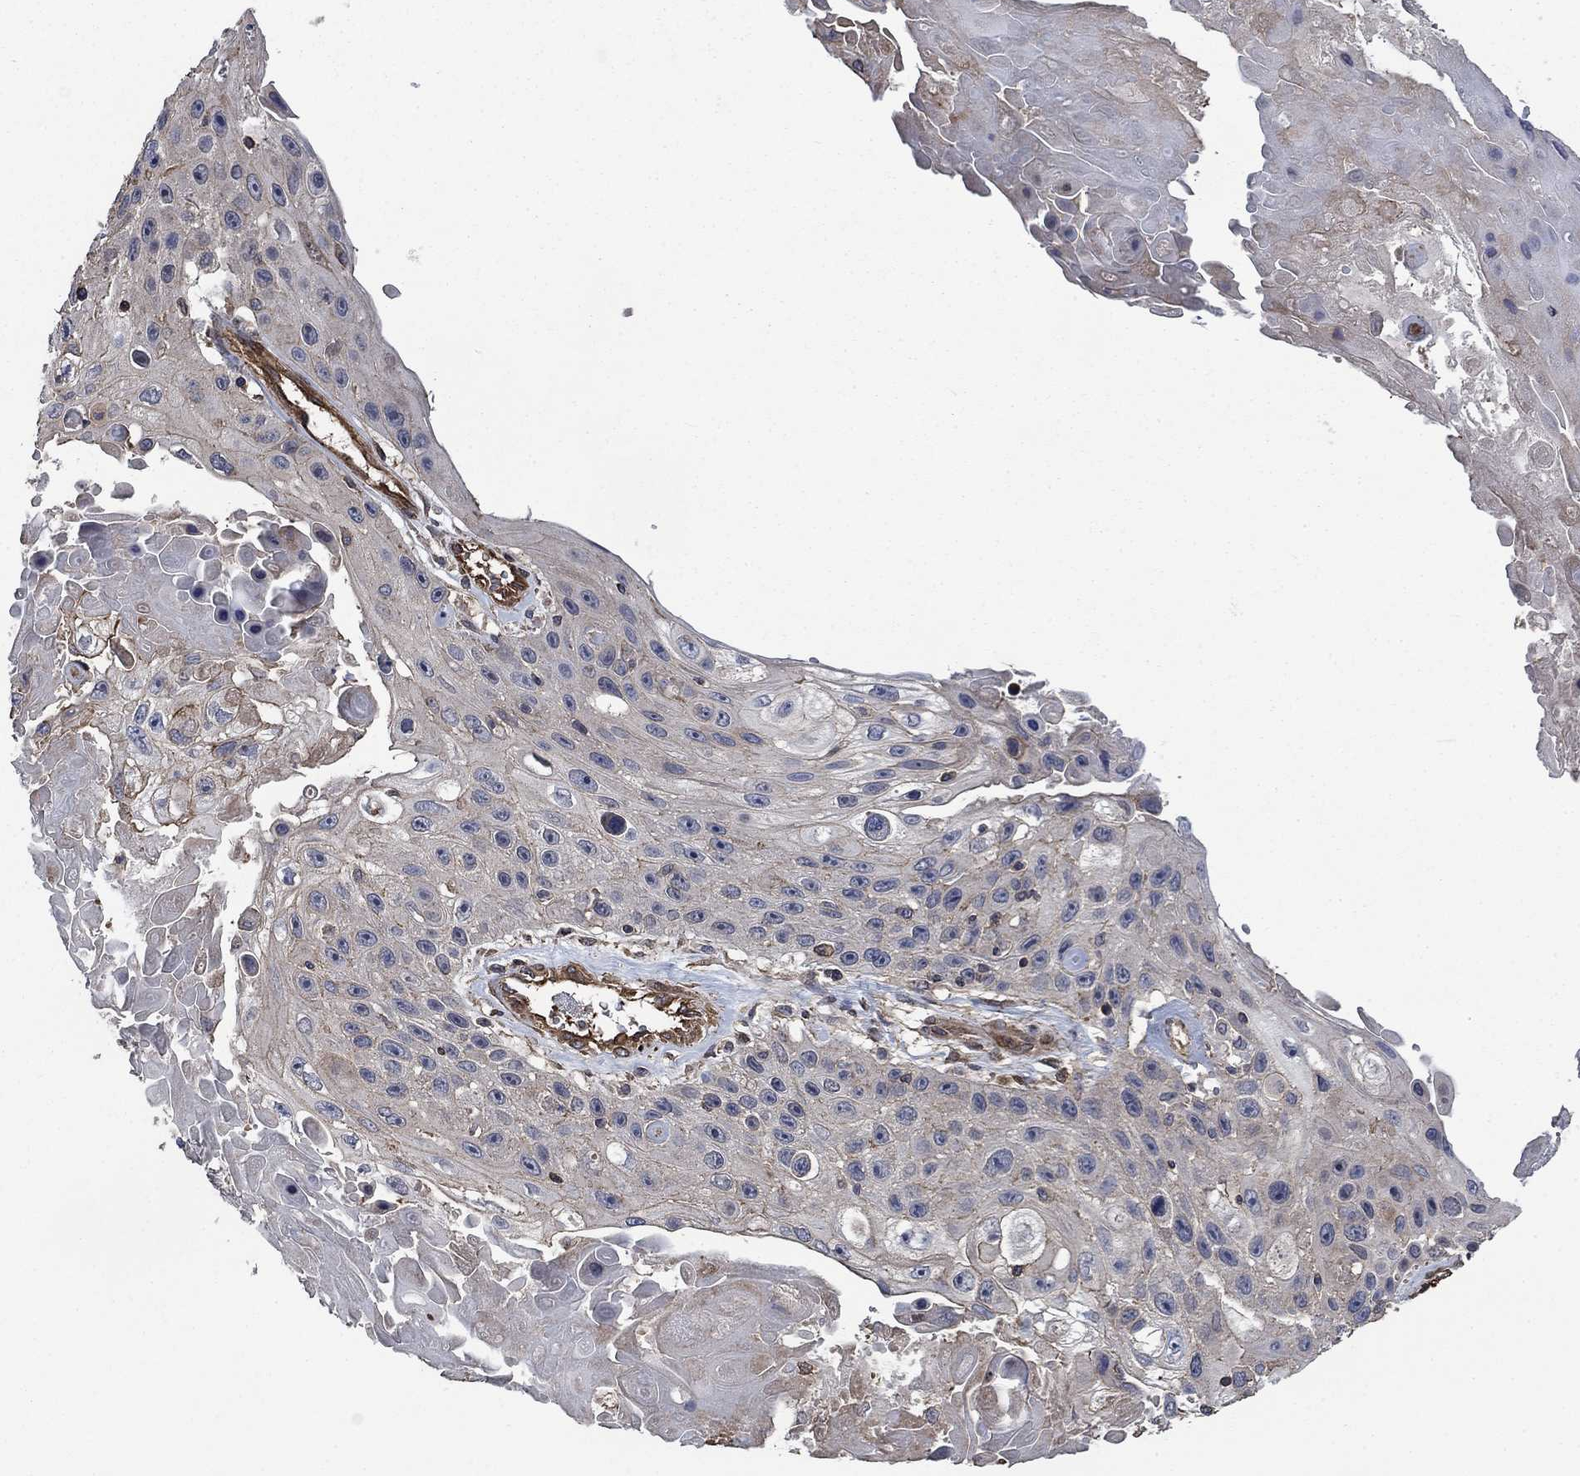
{"staining": {"intensity": "negative", "quantity": "none", "location": "none"}, "tissue": "skin cancer", "cell_type": "Tumor cells", "image_type": "cancer", "snomed": [{"axis": "morphology", "description": "Squamous cell carcinoma, NOS"}, {"axis": "topography", "description": "Skin"}], "caption": "DAB immunohistochemical staining of human skin cancer (squamous cell carcinoma) exhibits no significant positivity in tumor cells.", "gene": "PDE3A", "patient": {"sex": "male", "age": 82}}